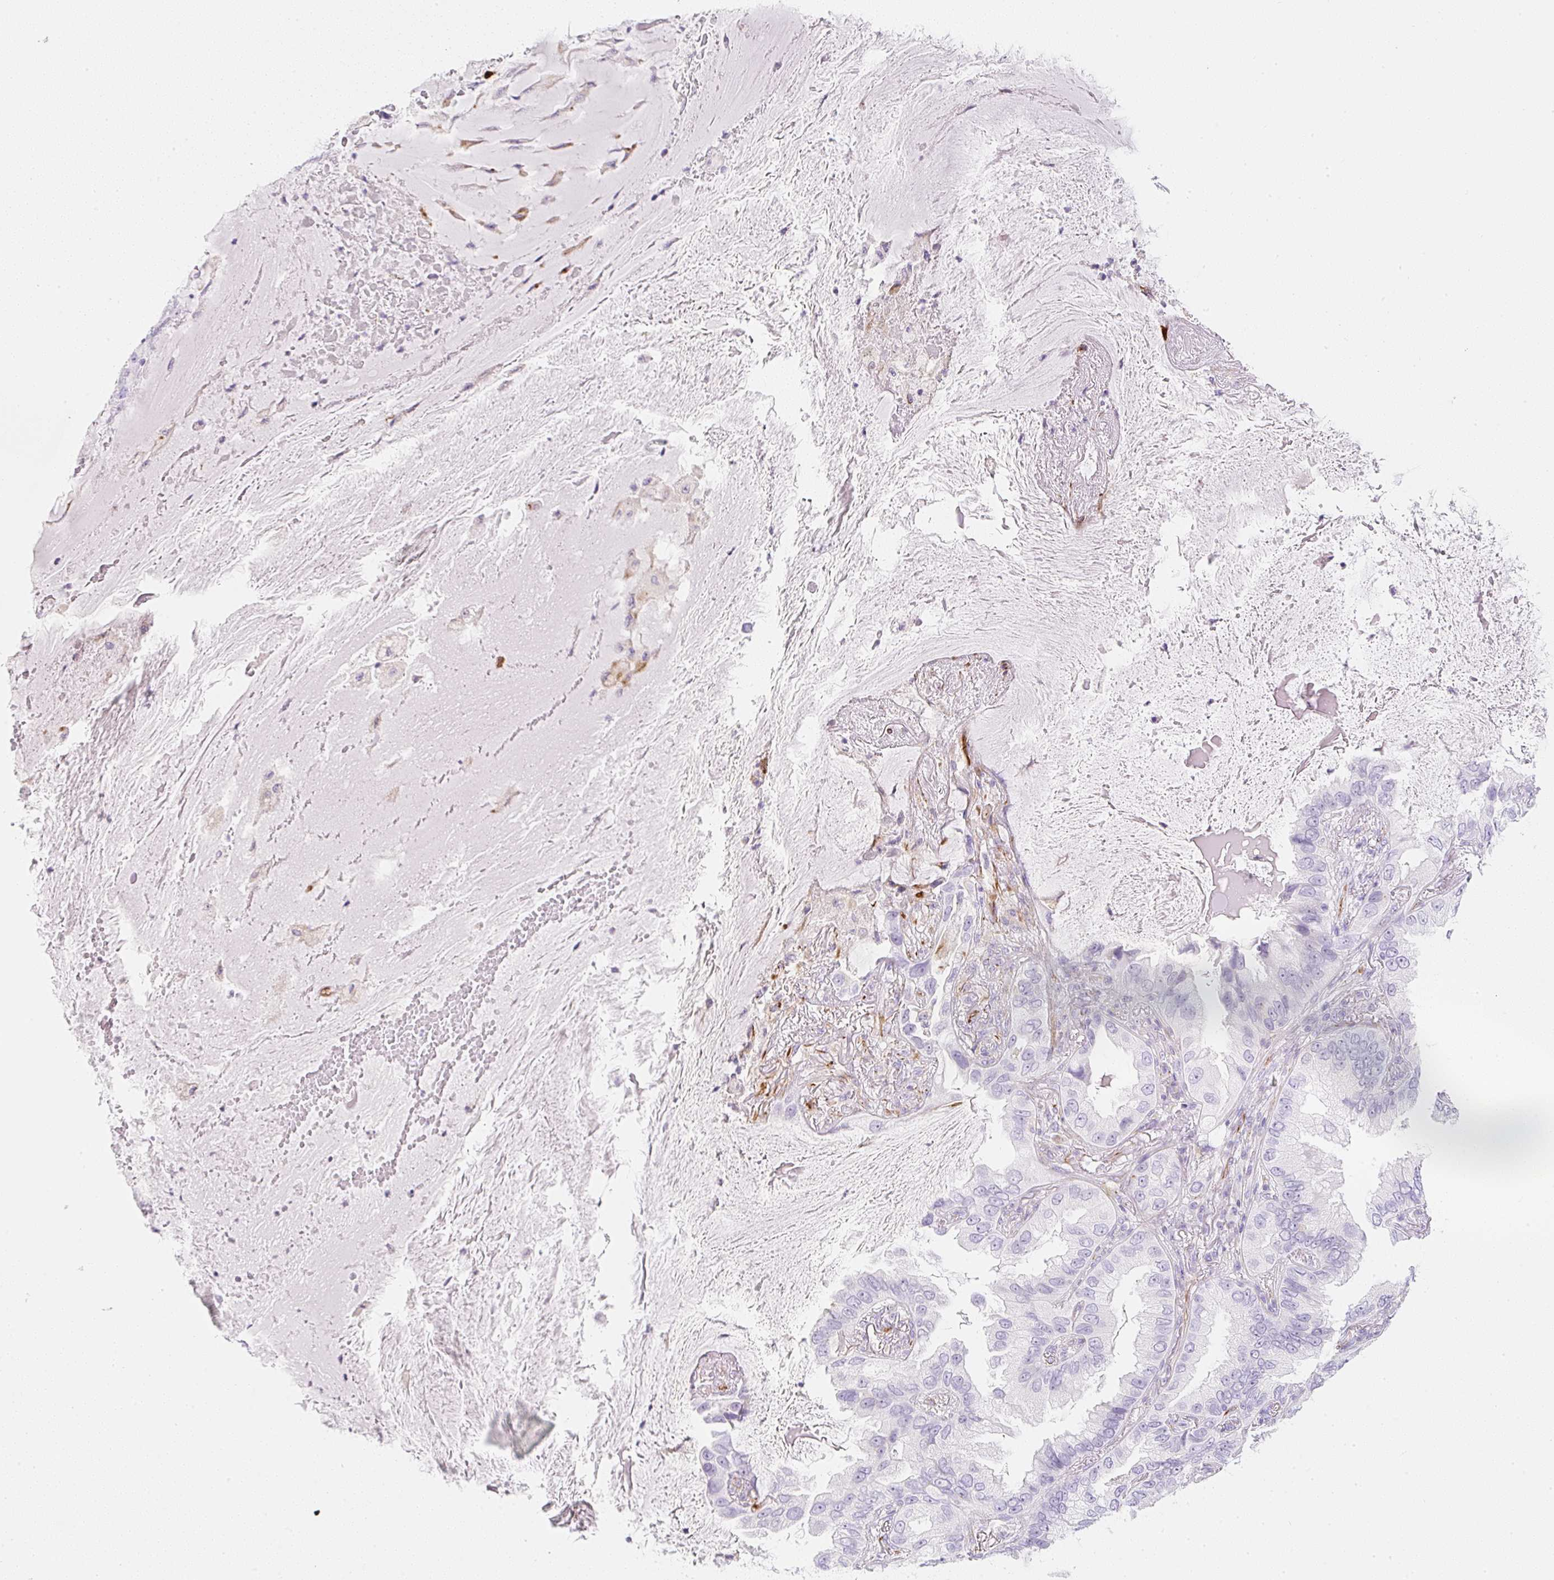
{"staining": {"intensity": "negative", "quantity": "none", "location": "none"}, "tissue": "lung cancer", "cell_type": "Tumor cells", "image_type": "cancer", "snomed": [{"axis": "morphology", "description": "Adenocarcinoma, NOS"}, {"axis": "topography", "description": "Lung"}], "caption": "Immunohistochemical staining of adenocarcinoma (lung) displays no significant staining in tumor cells.", "gene": "ZNF689", "patient": {"sex": "female", "age": 69}}